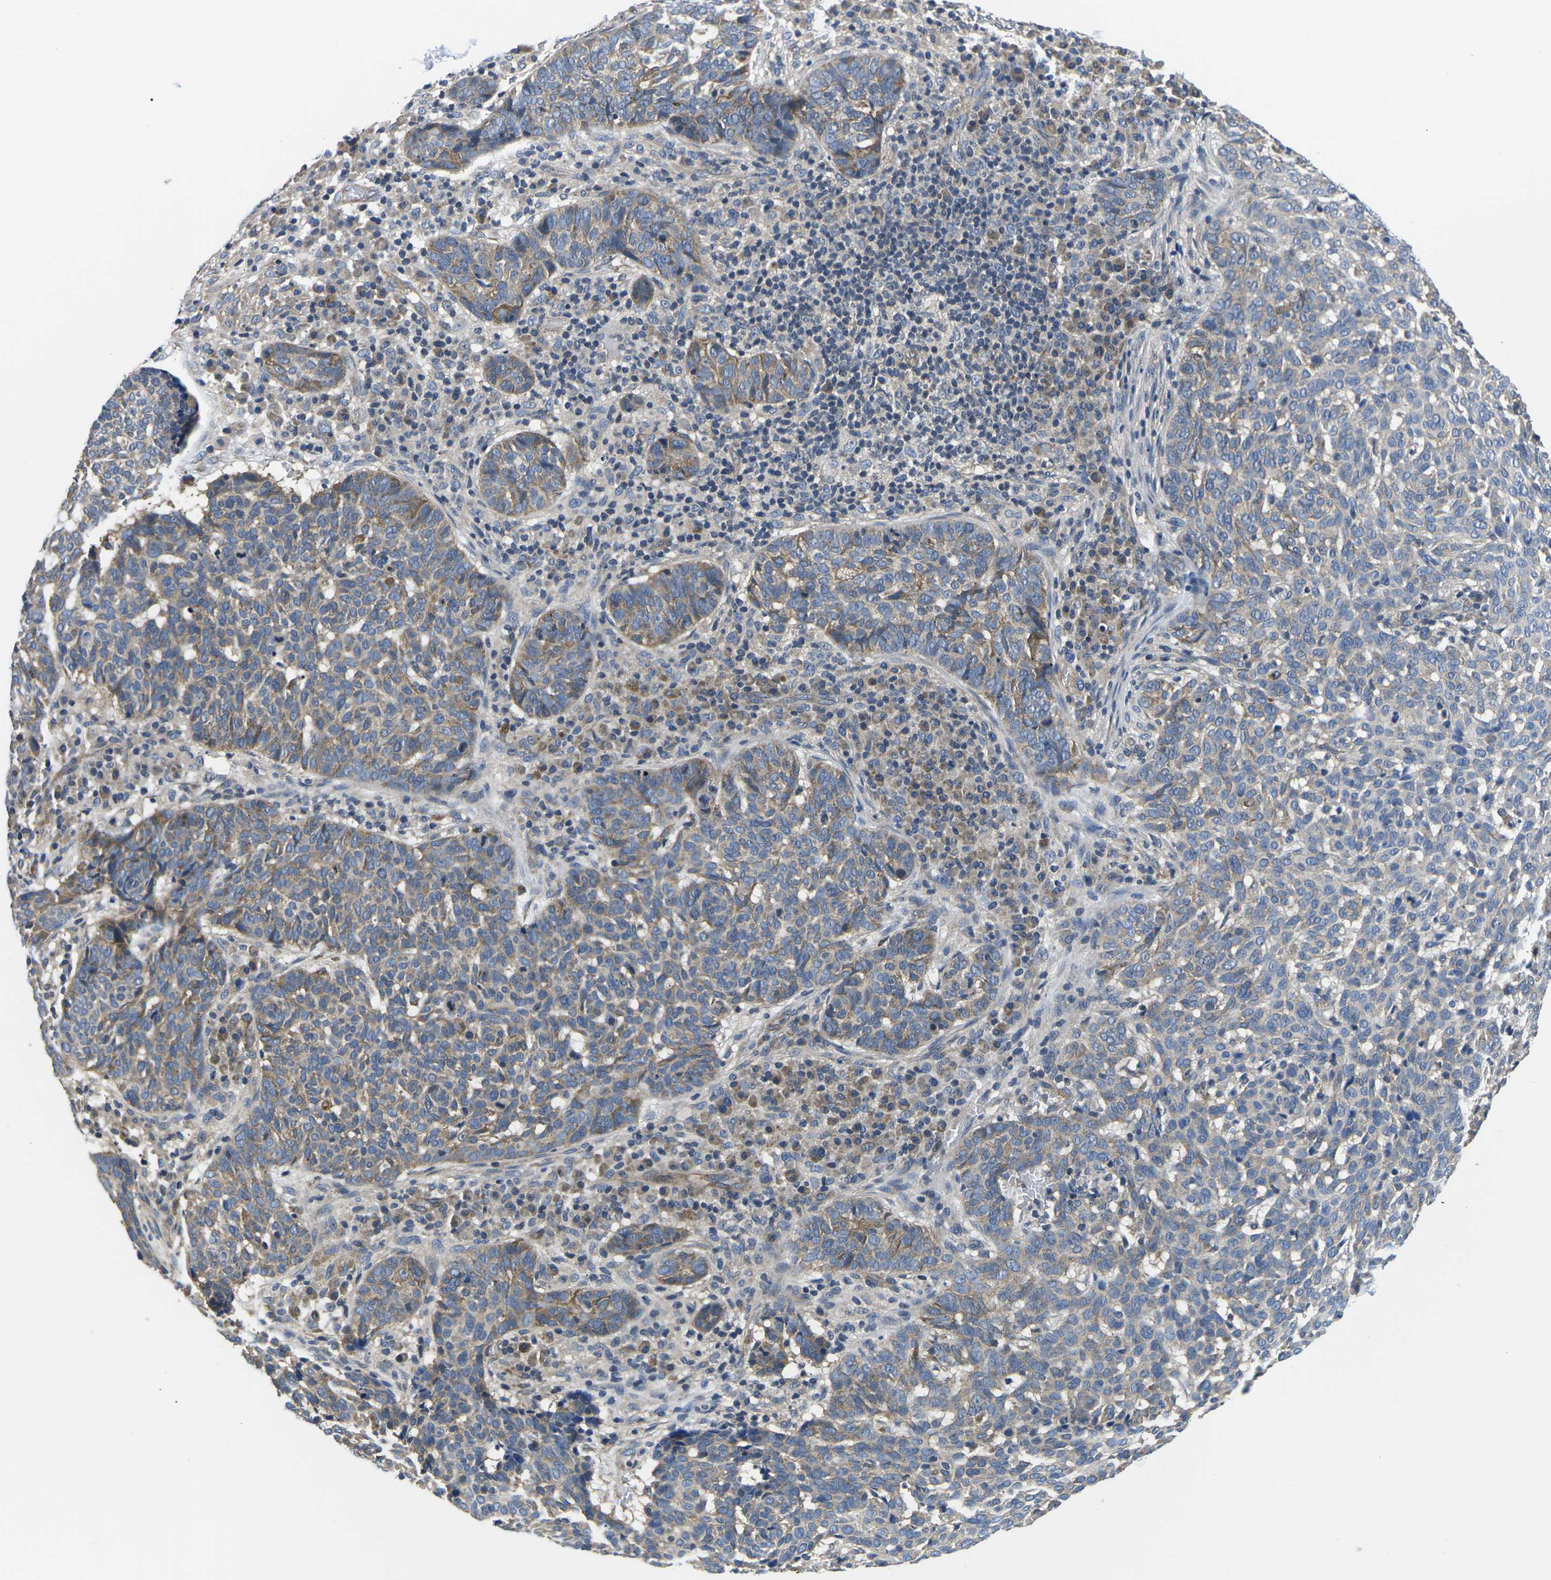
{"staining": {"intensity": "weak", "quantity": ">75%", "location": "cytoplasmic/membranous"}, "tissue": "skin cancer", "cell_type": "Tumor cells", "image_type": "cancer", "snomed": [{"axis": "morphology", "description": "Basal cell carcinoma"}, {"axis": "topography", "description": "Skin"}], "caption": "Skin cancer stained for a protein displays weak cytoplasmic/membranous positivity in tumor cells.", "gene": "GSK3B", "patient": {"sex": "male", "age": 85}}